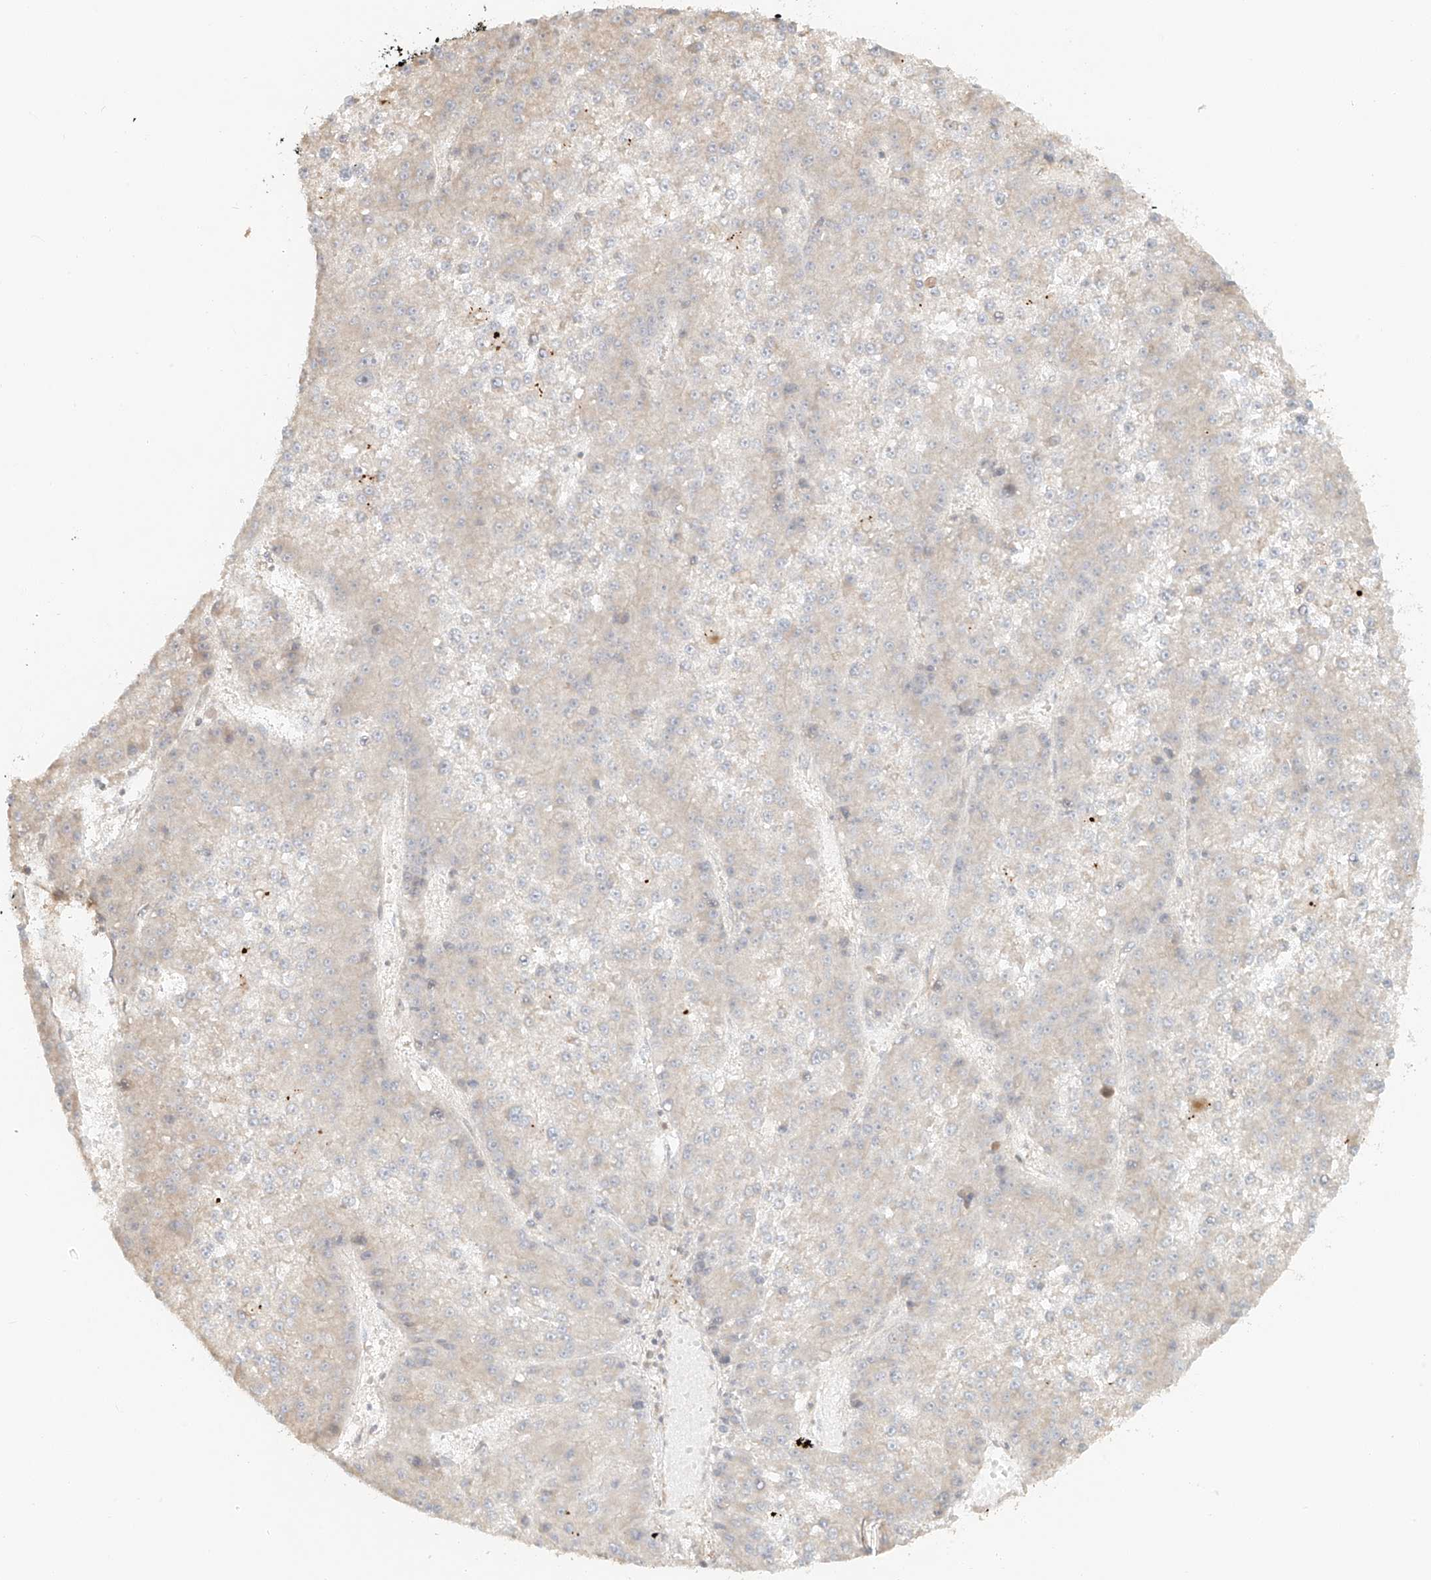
{"staining": {"intensity": "negative", "quantity": "none", "location": "none"}, "tissue": "liver cancer", "cell_type": "Tumor cells", "image_type": "cancer", "snomed": [{"axis": "morphology", "description": "Carcinoma, Hepatocellular, NOS"}, {"axis": "topography", "description": "Liver"}], "caption": "The IHC micrograph has no significant positivity in tumor cells of liver hepatocellular carcinoma tissue. Brightfield microscopy of immunohistochemistry stained with DAB (brown) and hematoxylin (blue), captured at high magnification.", "gene": "MIPEP", "patient": {"sex": "female", "age": 73}}